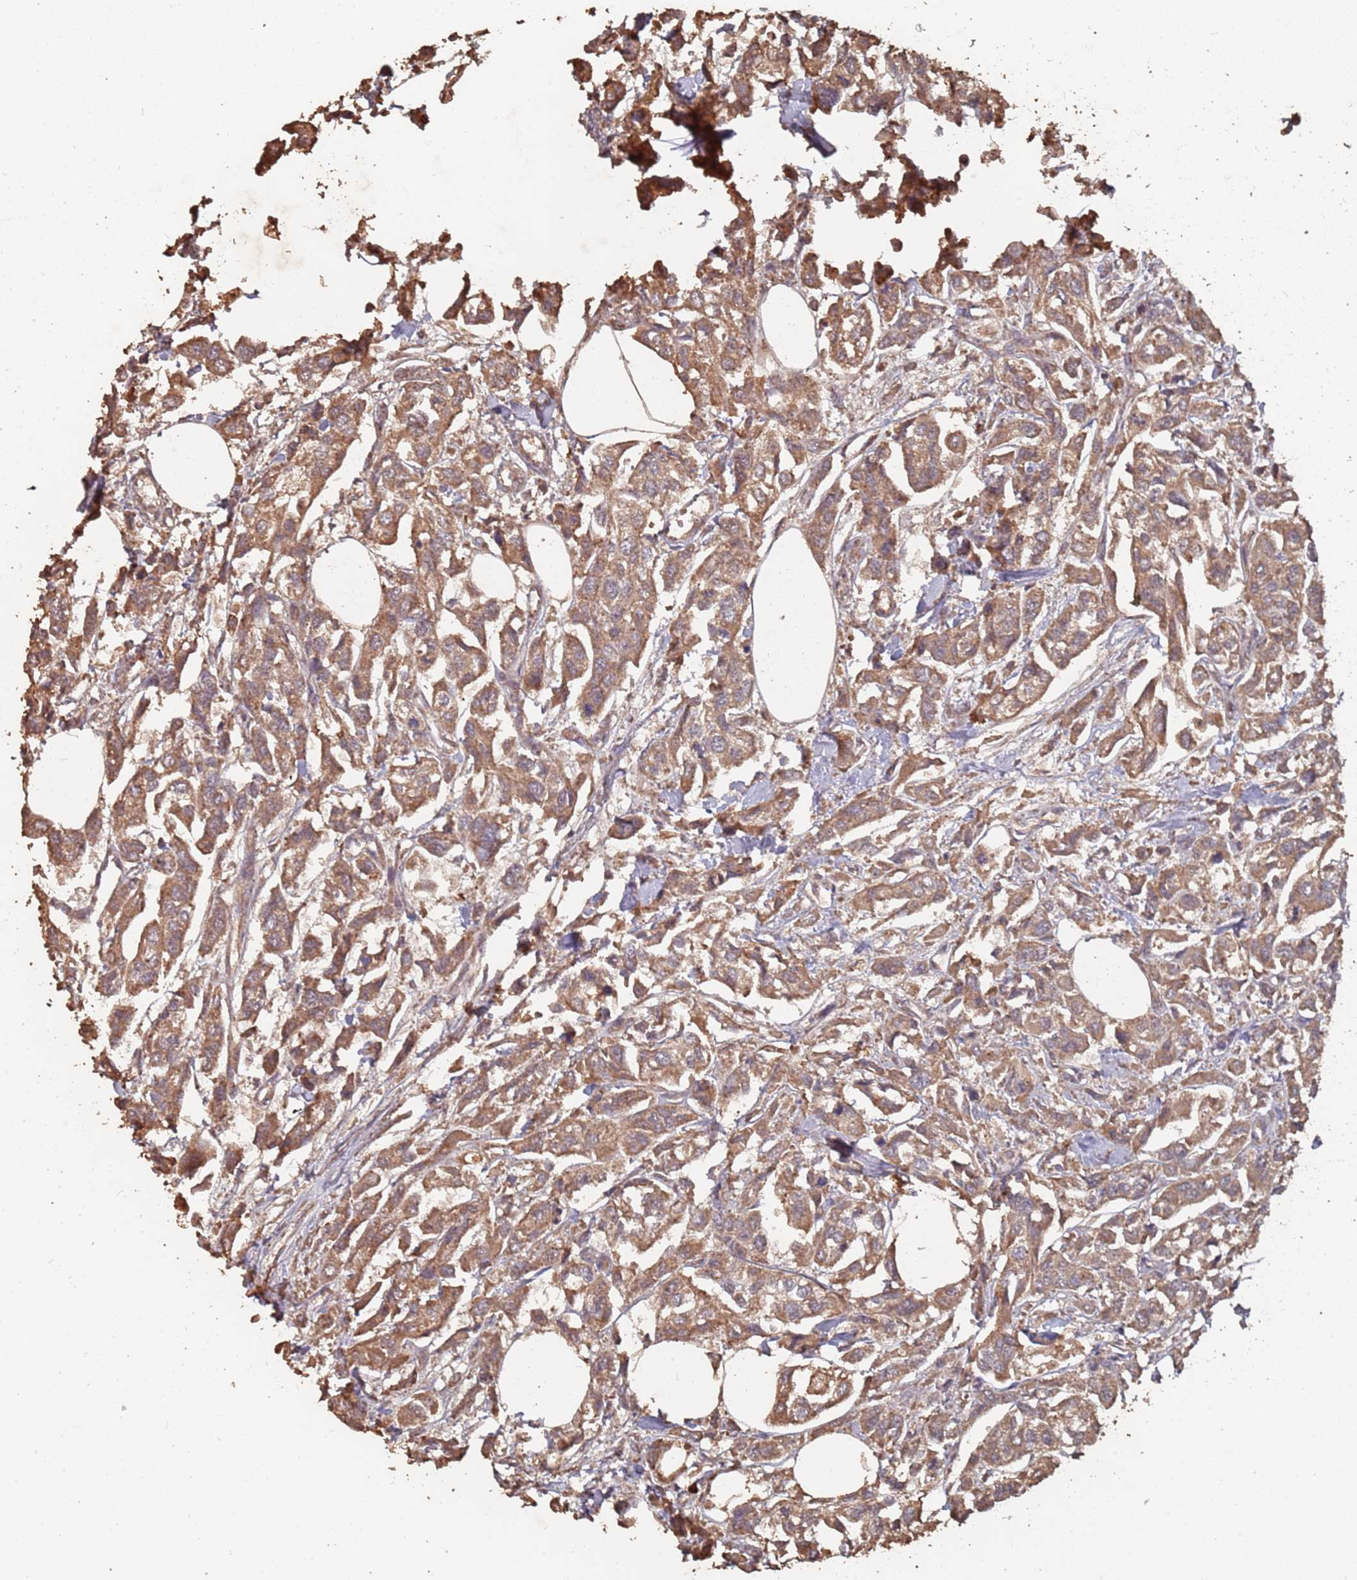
{"staining": {"intensity": "moderate", "quantity": ">75%", "location": "cytoplasmic/membranous"}, "tissue": "urothelial cancer", "cell_type": "Tumor cells", "image_type": "cancer", "snomed": [{"axis": "morphology", "description": "Urothelial carcinoma, High grade"}, {"axis": "topography", "description": "Urinary bladder"}], "caption": "DAB immunohistochemical staining of human urothelial cancer displays moderate cytoplasmic/membranous protein expression in about >75% of tumor cells.", "gene": "ATG5", "patient": {"sex": "male", "age": 67}}